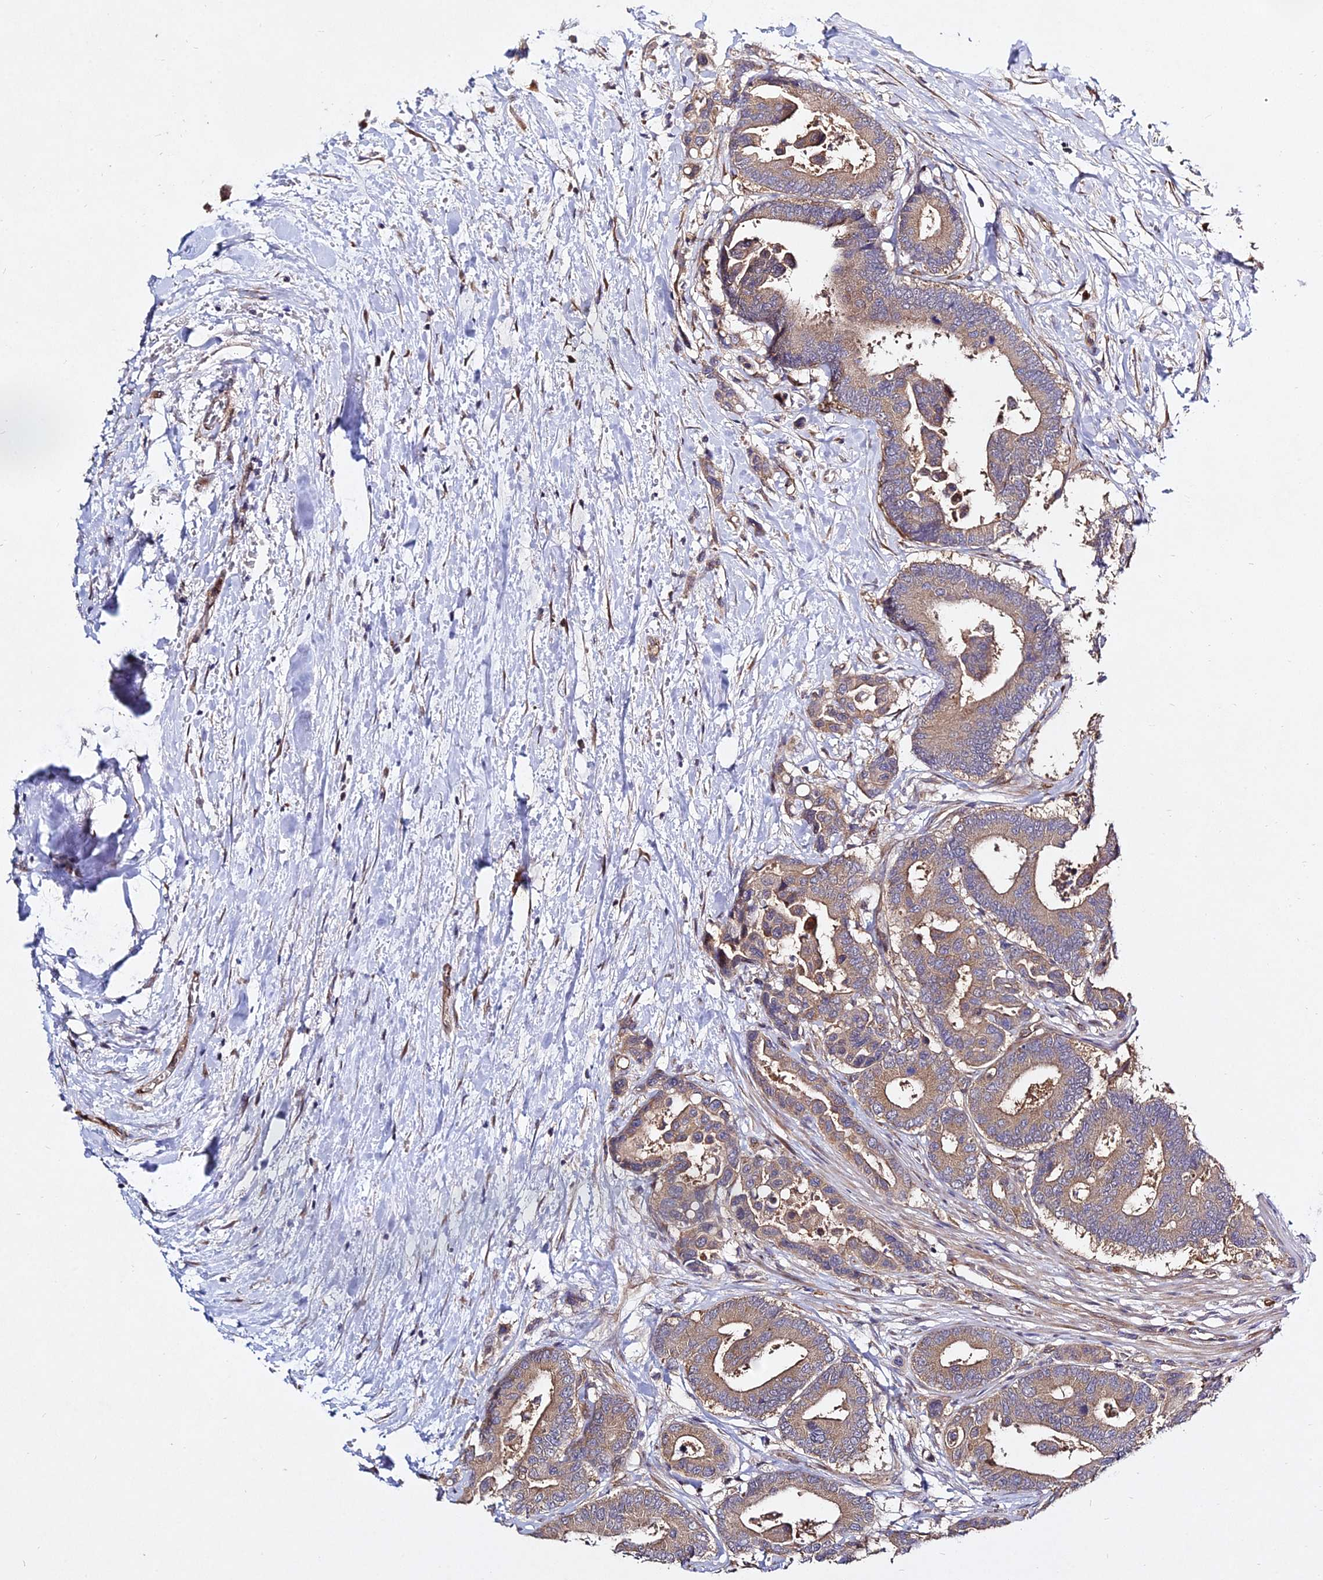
{"staining": {"intensity": "moderate", "quantity": ">75%", "location": "cytoplasmic/membranous"}, "tissue": "colorectal cancer", "cell_type": "Tumor cells", "image_type": "cancer", "snomed": [{"axis": "morphology", "description": "Normal tissue, NOS"}, {"axis": "morphology", "description": "Adenocarcinoma, NOS"}, {"axis": "topography", "description": "Colon"}], "caption": "Immunohistochemical staining of human colorectal cancer (adenocarcinoma) exhibits medium levels of moderate cytoplasmic/membranous staining in about >75% of tumor cells.", "gene": "GRTP1", "patient": {"sex": "male", "age": 82}}